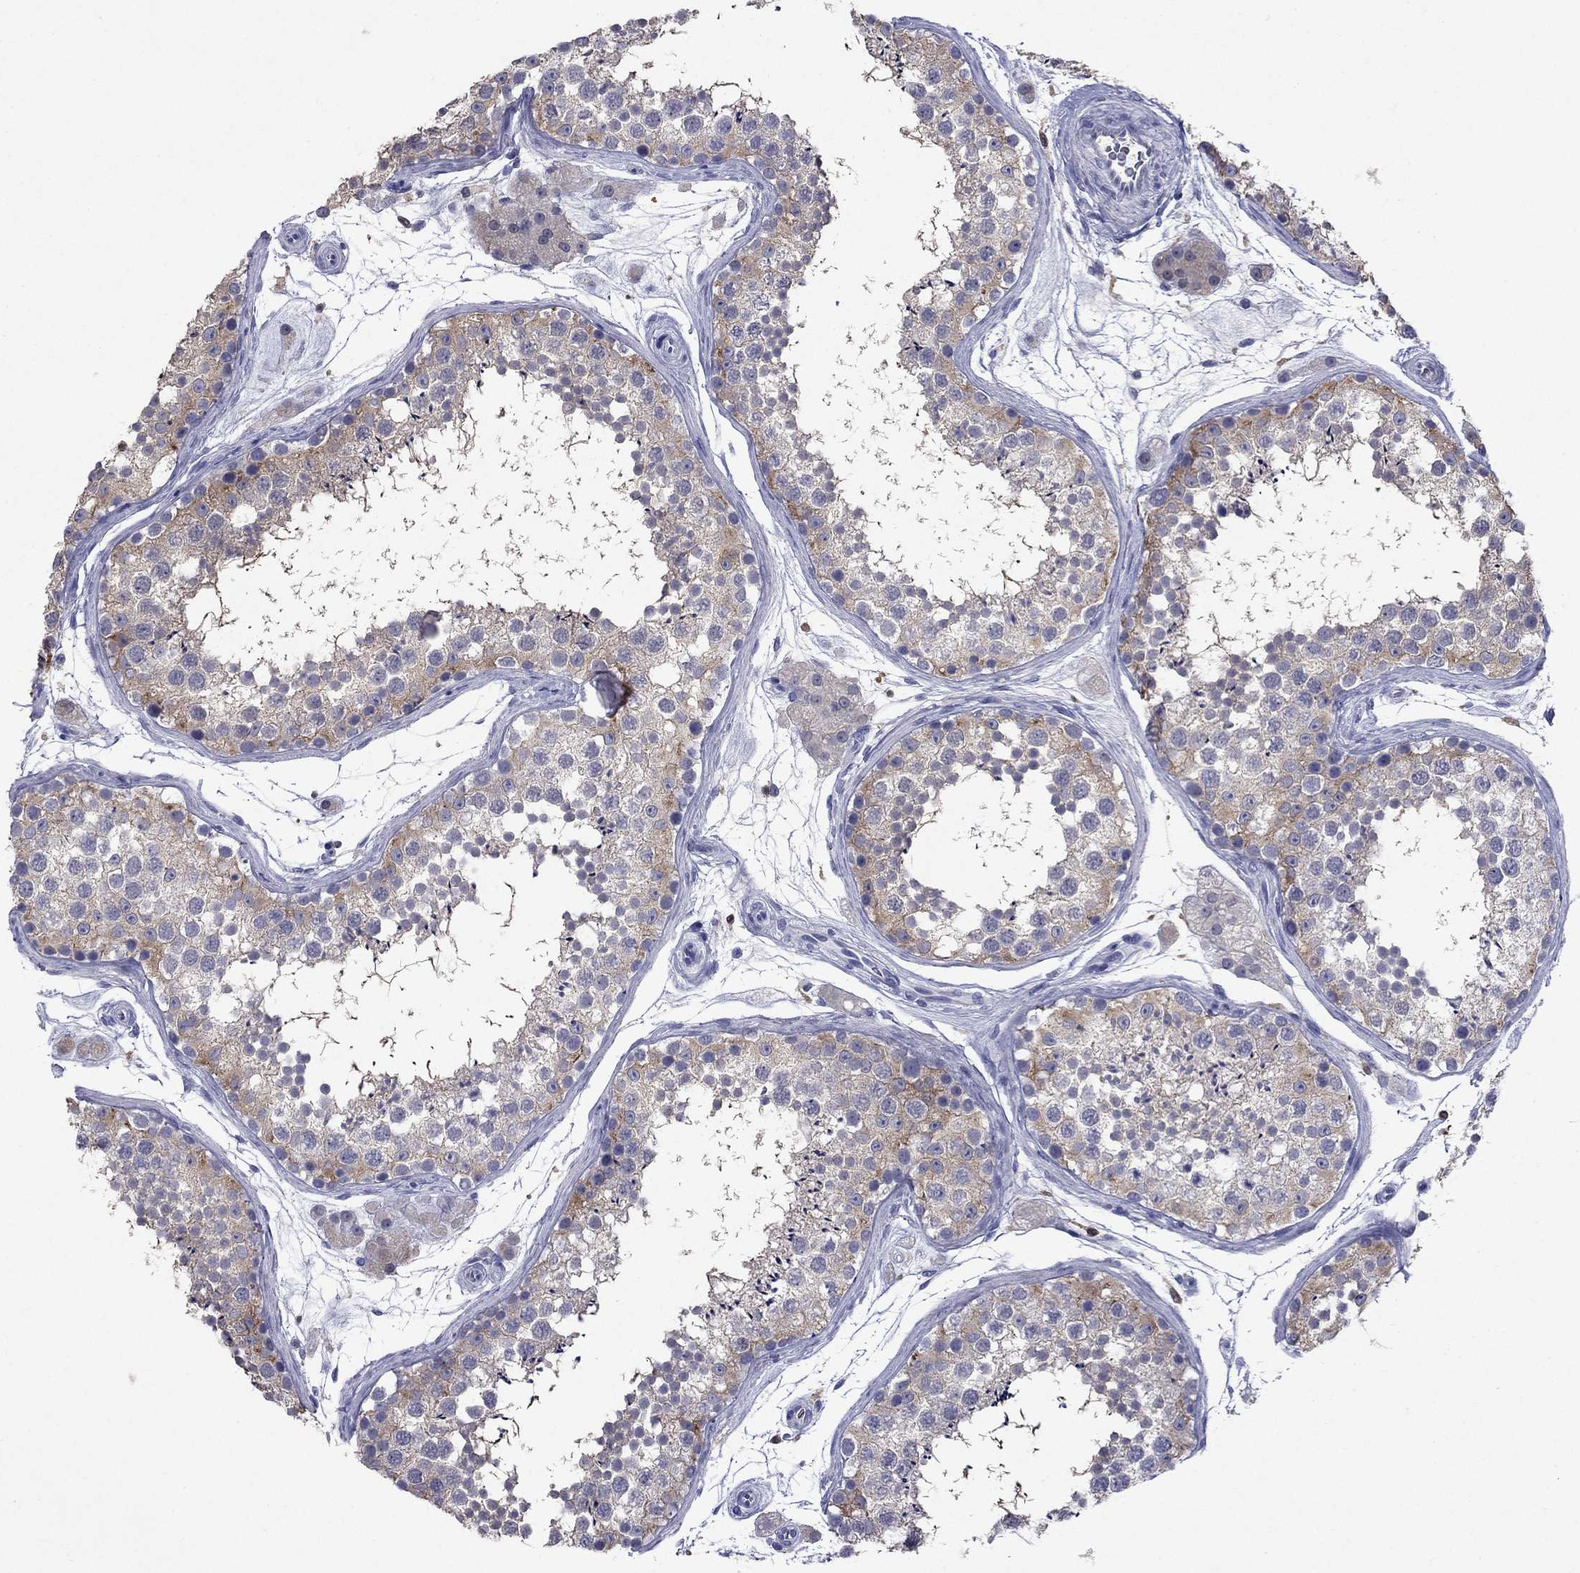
{"staining": {"intensity": "moderate", "quantity": "<25%", "location": "cytoplasmic/membranous"}, "tissue": "testis", "cell_type": "Cells in seminiferous ducts", "image_type": "normal", "snomed": [{"axis": "morphology", "description": "Normal tissue, NOS"}, {"axis": "topography", "description": "Testis"}], "caption": "Approximately <25% of cells in seminiferous ducts in unremarkable human testis display moderate cytoplasmic/membranous protein staining as visualized by brown immunohistochemical staining.", "gene": "CFAP119", "patient": {"sex": "male", "age": 41}}